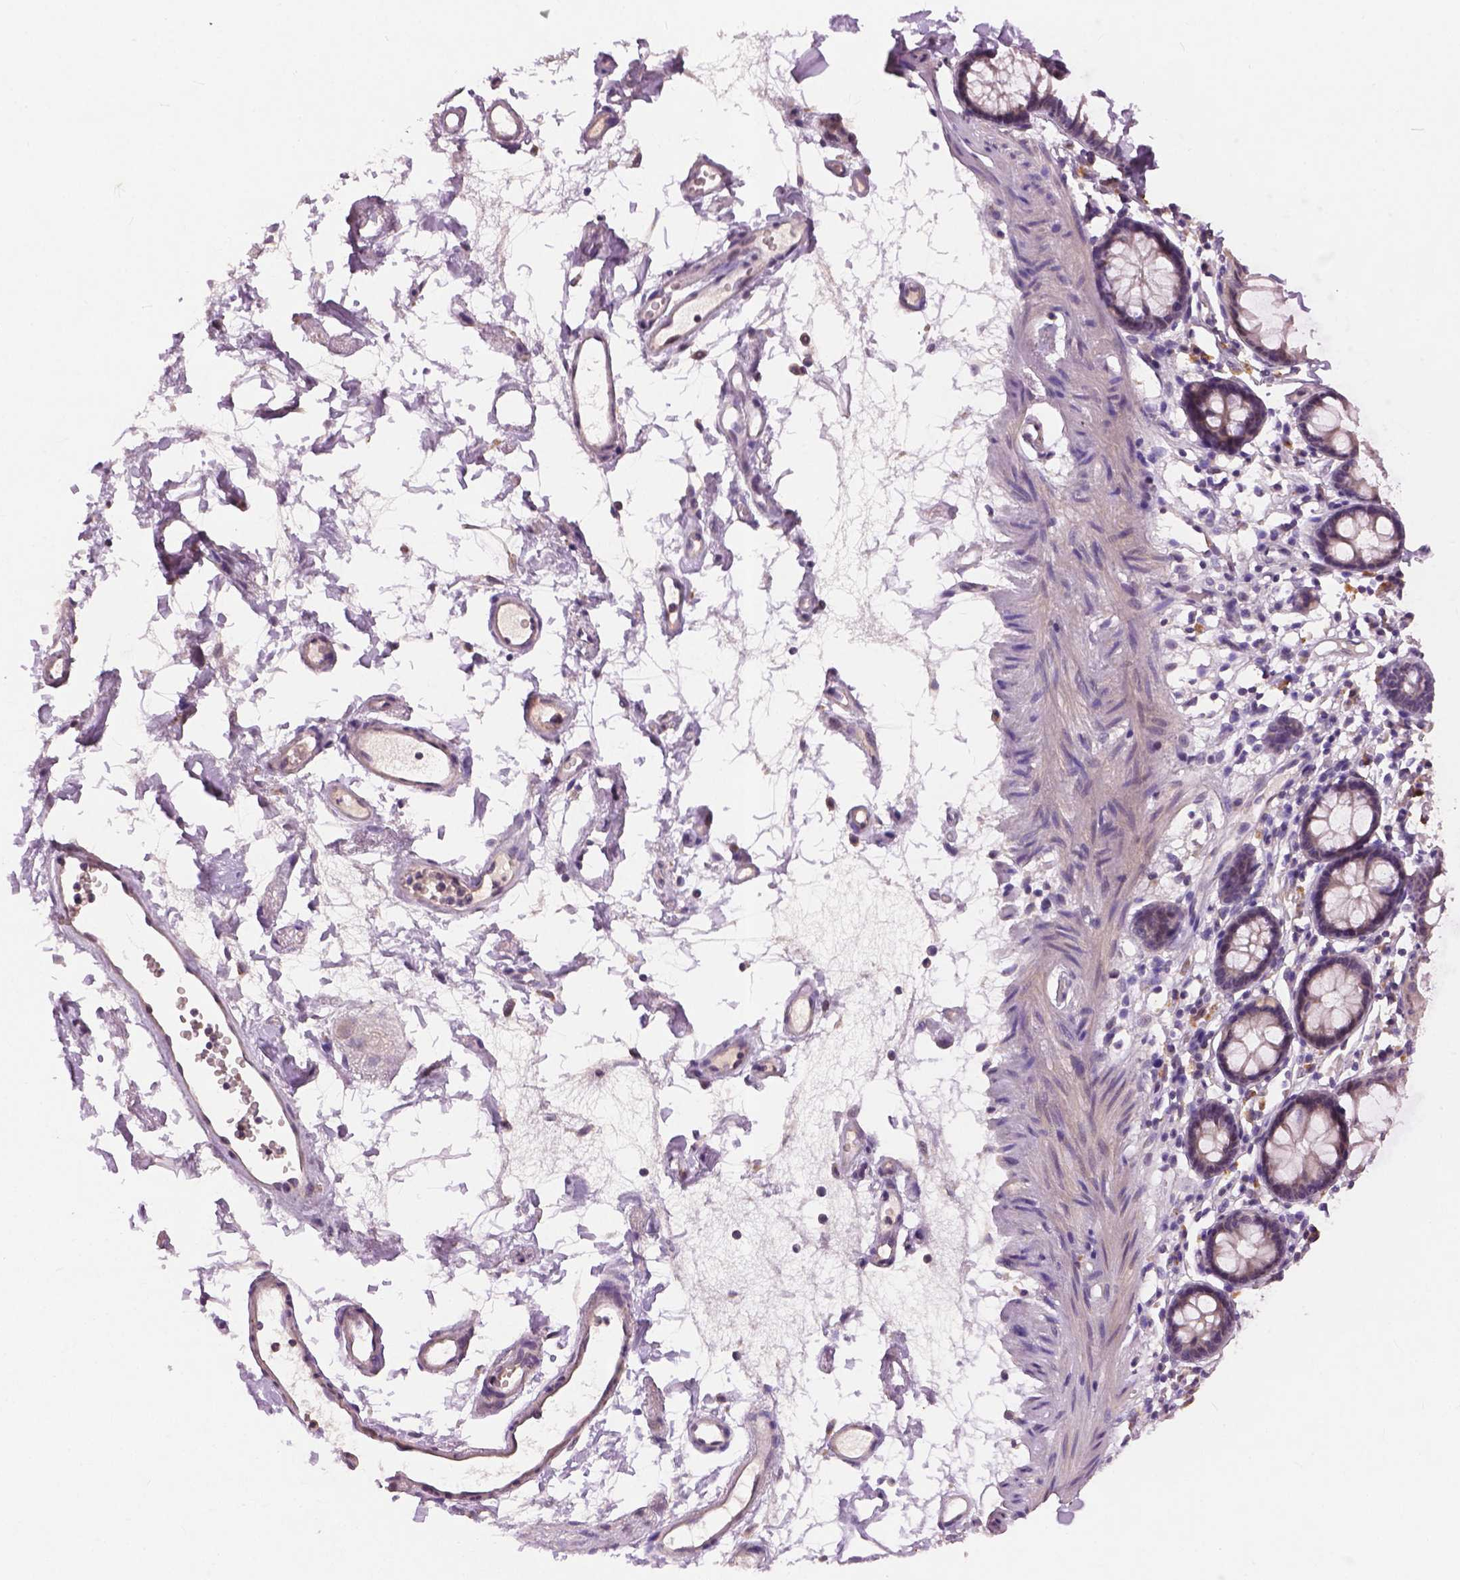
{"staining": {"intensity": "negative", "quantity": "none", "location": "none"}, "tissue": "colon", "cell_type": "Endothelial cells", "image_type": "normal", "snomed": [{"axis": "morphology", "description": "Normal tissue, NOS"}, {"axis": "topography", "description": "Colon"}], "caption": "Immunohistochemical staining of normal human colon shows no significant positivity in endothelial cells.", "gene": "KRT17", "patient": {"sex": "female", "age": 84}}